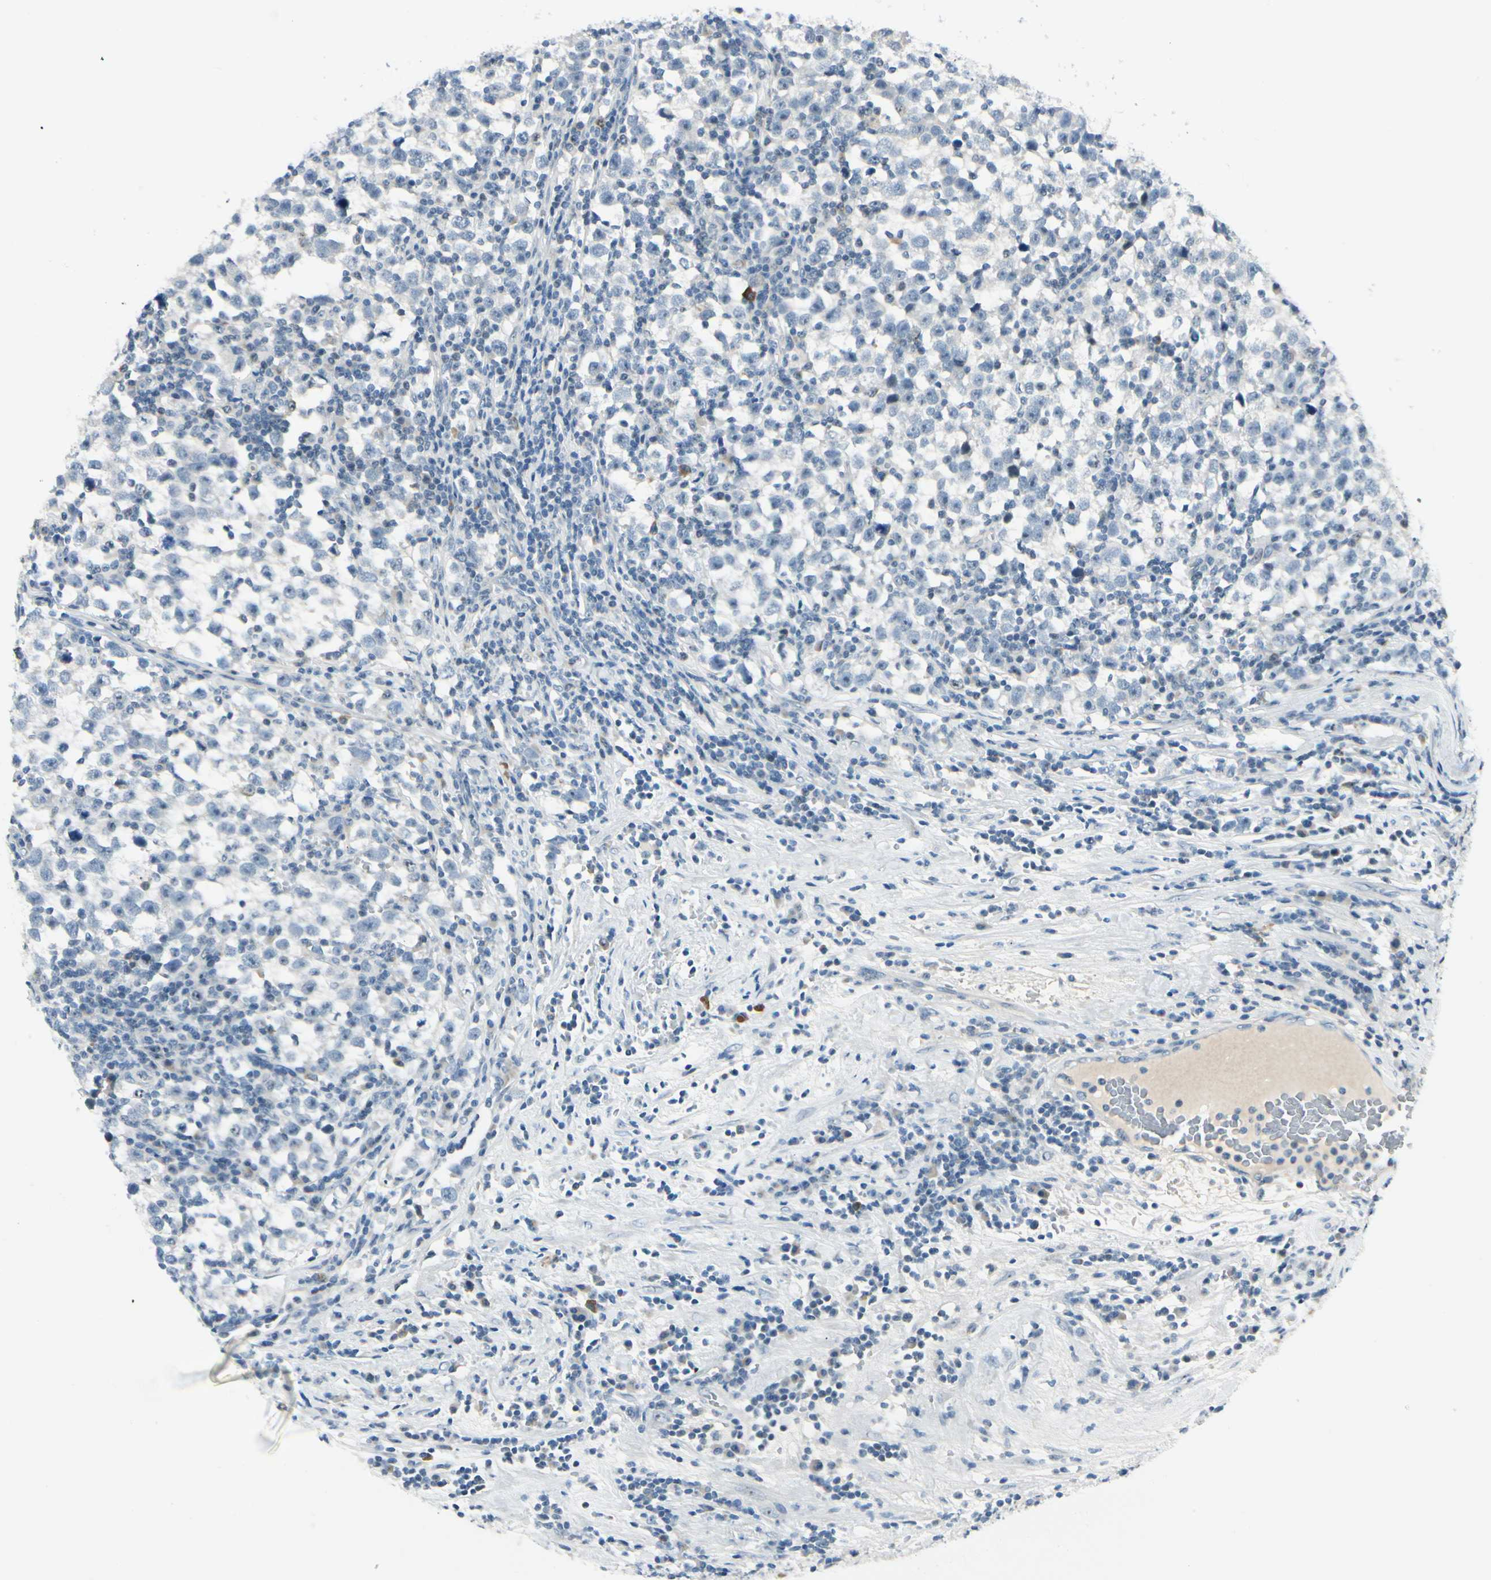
{"staining": {"intensity": "negative", "quantity": "none", "location": "none"}, "tissue": "testis cancer", "cell_type": "Tumor cells", "image_type": "cancer", "snomed": [{"axis": "morphology", "description": "Seminoma, NOS"}, {"axis": "topography", "description": "Testis"}], "caption": "IHC micrograph of testis seminoma stained for a protein (brown), which reveals no staining in tumor cells.", "gene": "ZSCAN1", "patient": {"sex": "male", "age": 43}}